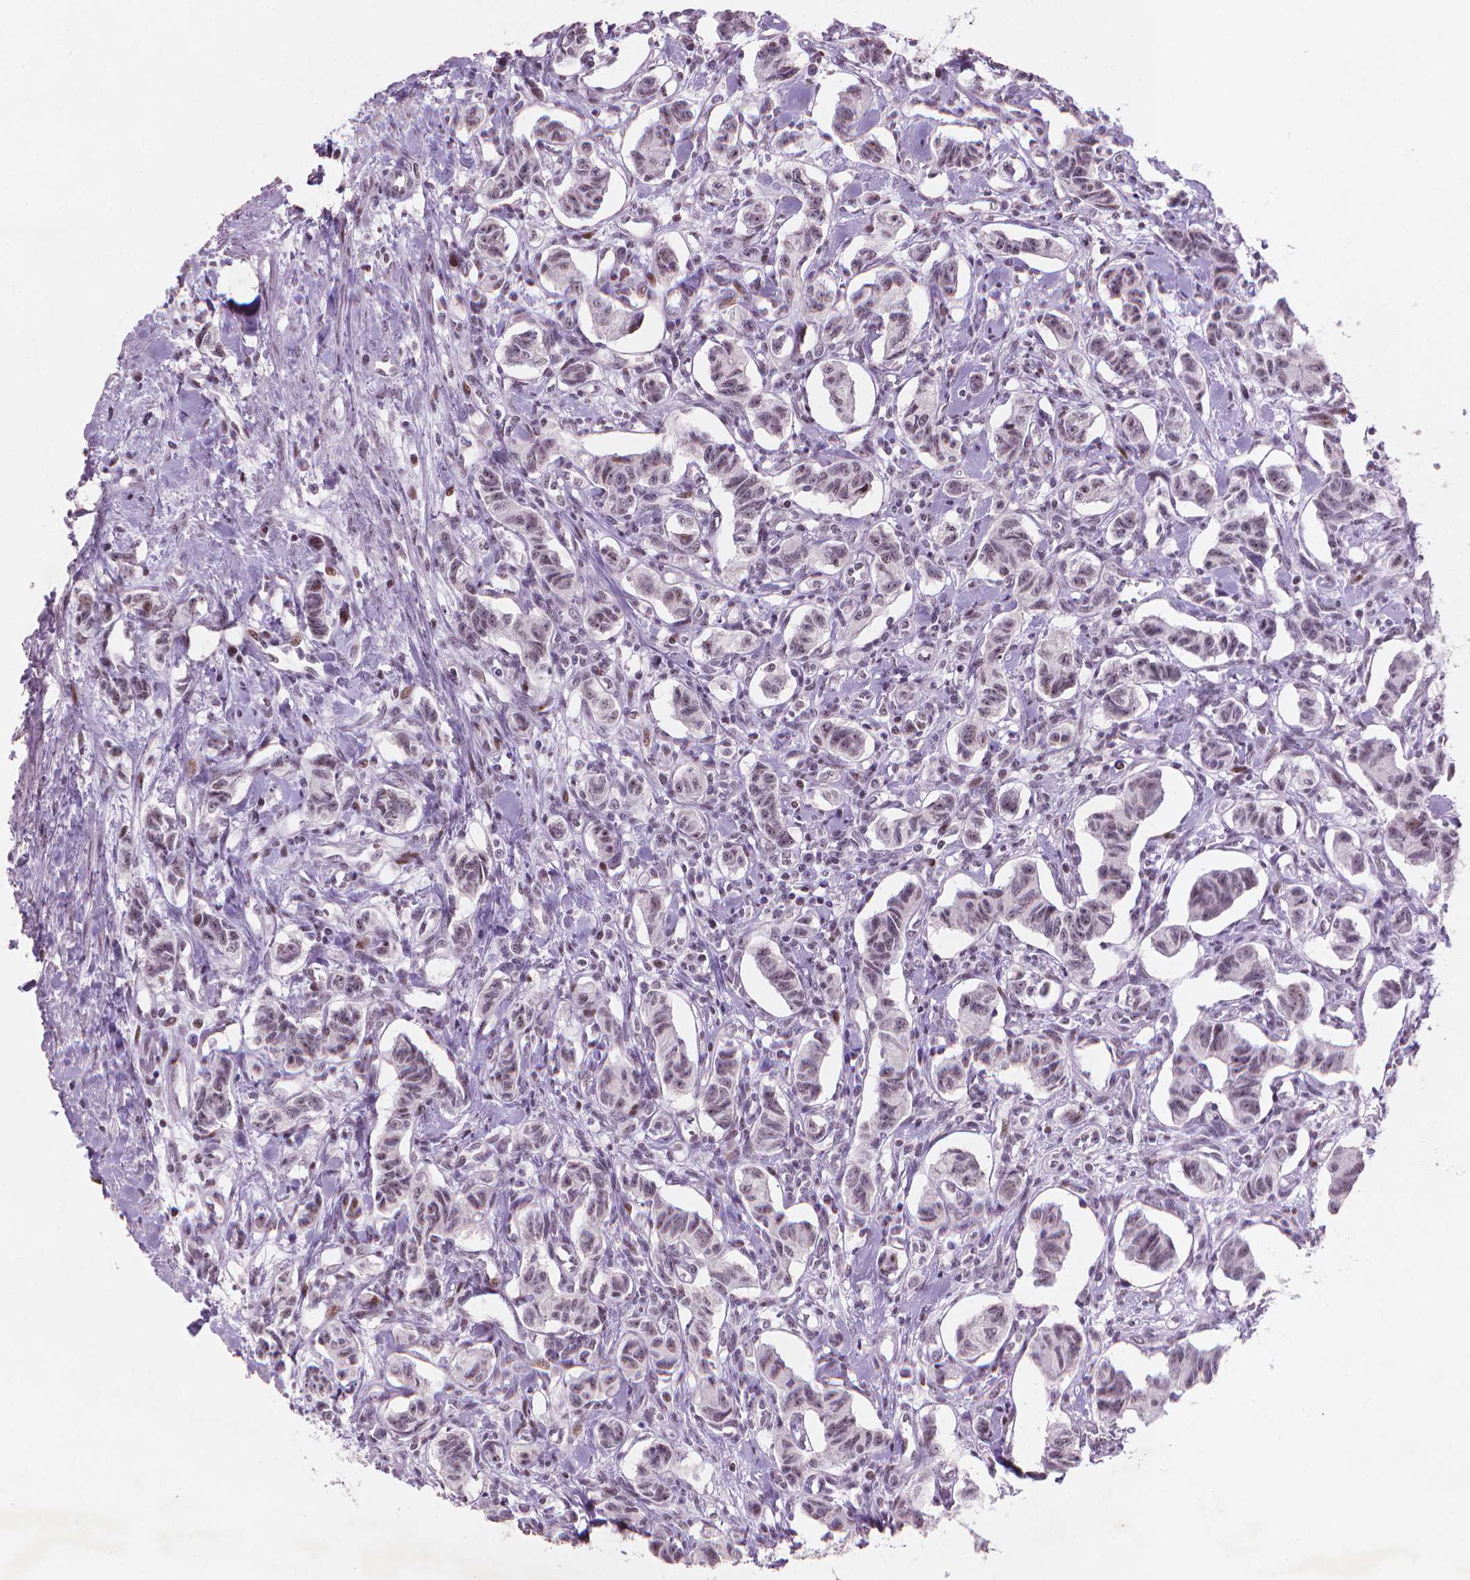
{"staining": {"intensity": "weak", "quantity": "<25%", "location": "nuclear"}, "tissue": "carcinoid", "cell_type": "Tumor cells", "image_type": "cancer", "snomed": [{"axis": "morphology", "description": "Carcinoid, malignant, NOS"}, {"axis": "topography", "description": "Kidney"}], "caption": "This is a photomicrograph of immunohistochemistry (IHC) staining of carcinoid, which shows no staining in tumor cells.", "gene": "HES7", "patient": {"sex": "female", "age": 41}}